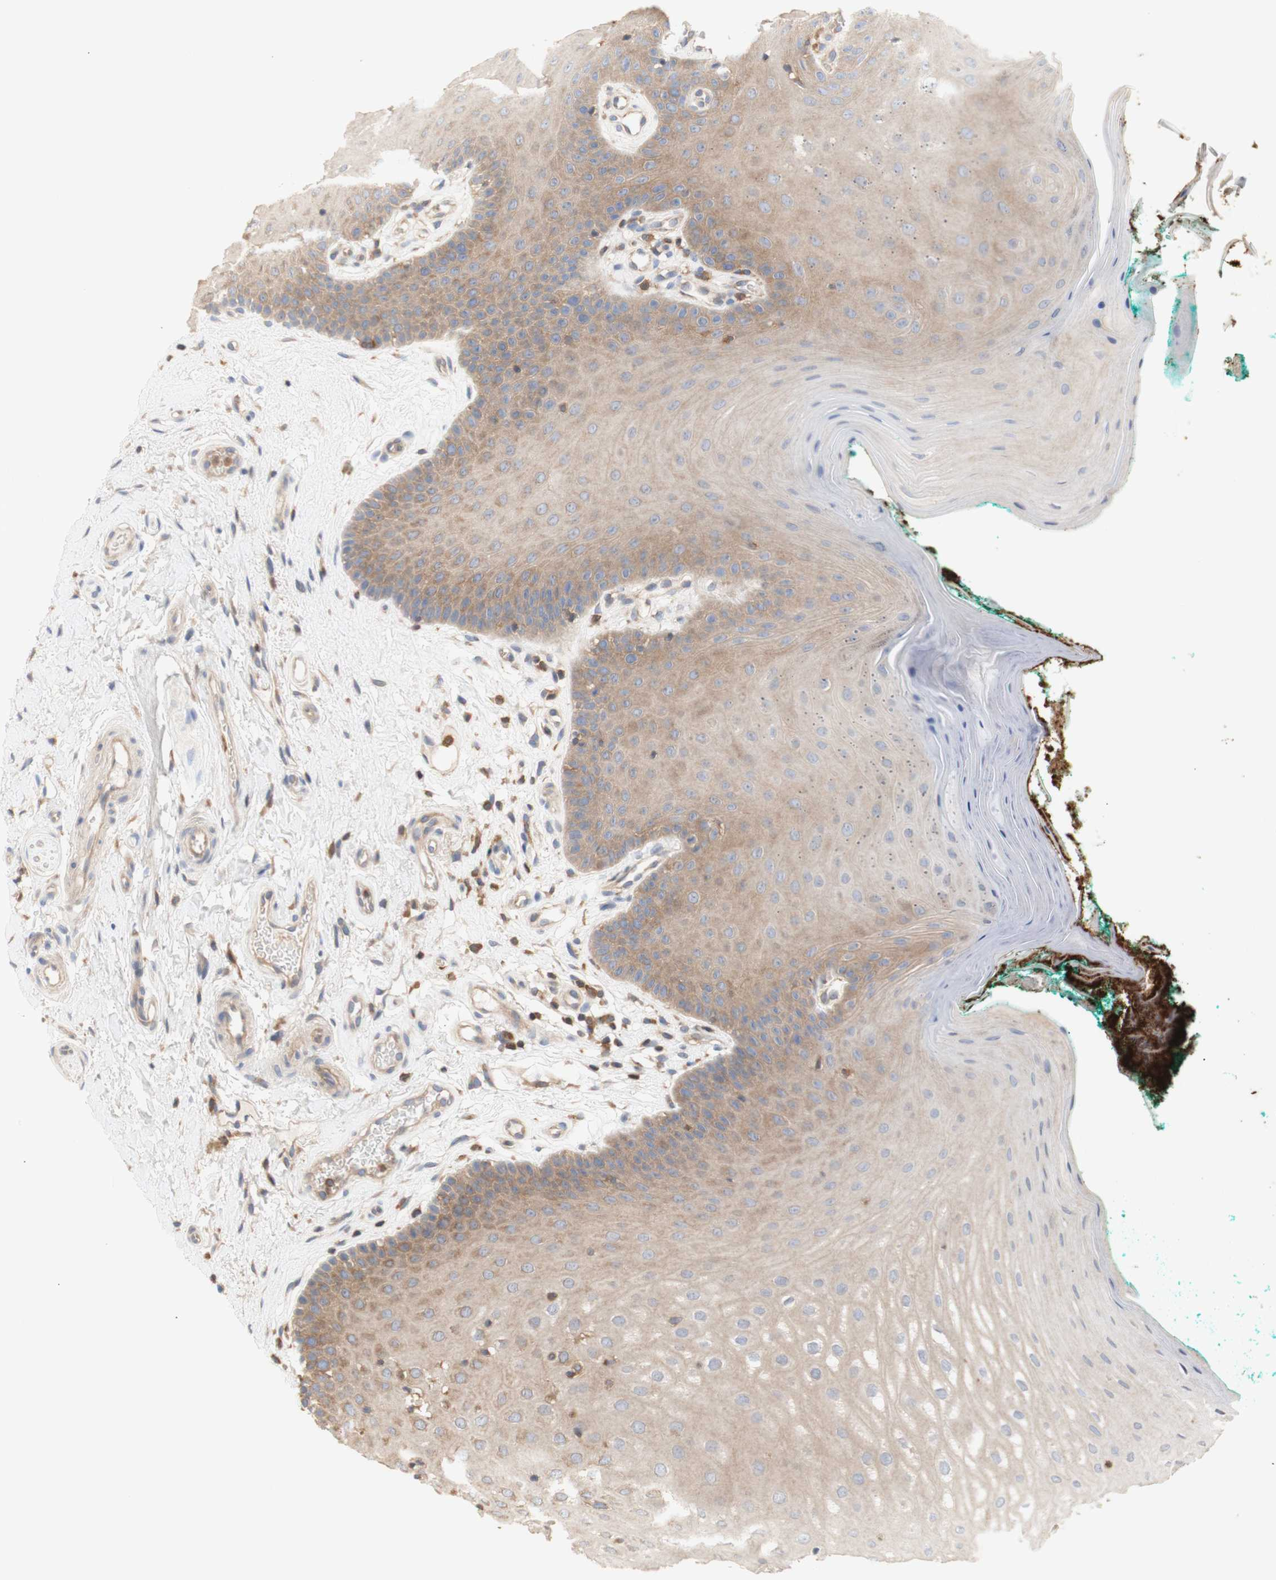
{"staining": {"intensity": "moderate", "quantity": "25%-75%", "location": "cytoplasmic/membranous"}, "tissue": "oral mucosa", "cell_type": "Squamous epithelial cells", "image_type": "normal", "snomed": [{"axis": "morphology", "description": "Normal tissue, NOS"}, {"axis": "topography", "description": "Skeletal muscle"}, {"axis": "topography", "description": "Oral tissue"}], "caption": "A high-resolution histopathology image shows IHC staining of unremarkable oral mucosa, which exhibits moderate cytoplasmic/membranous expression in approximately 25%-75% of squamous epithelial cells.", "gene": "IKBKG", "patient": {"sex": "male", "age": 58}}